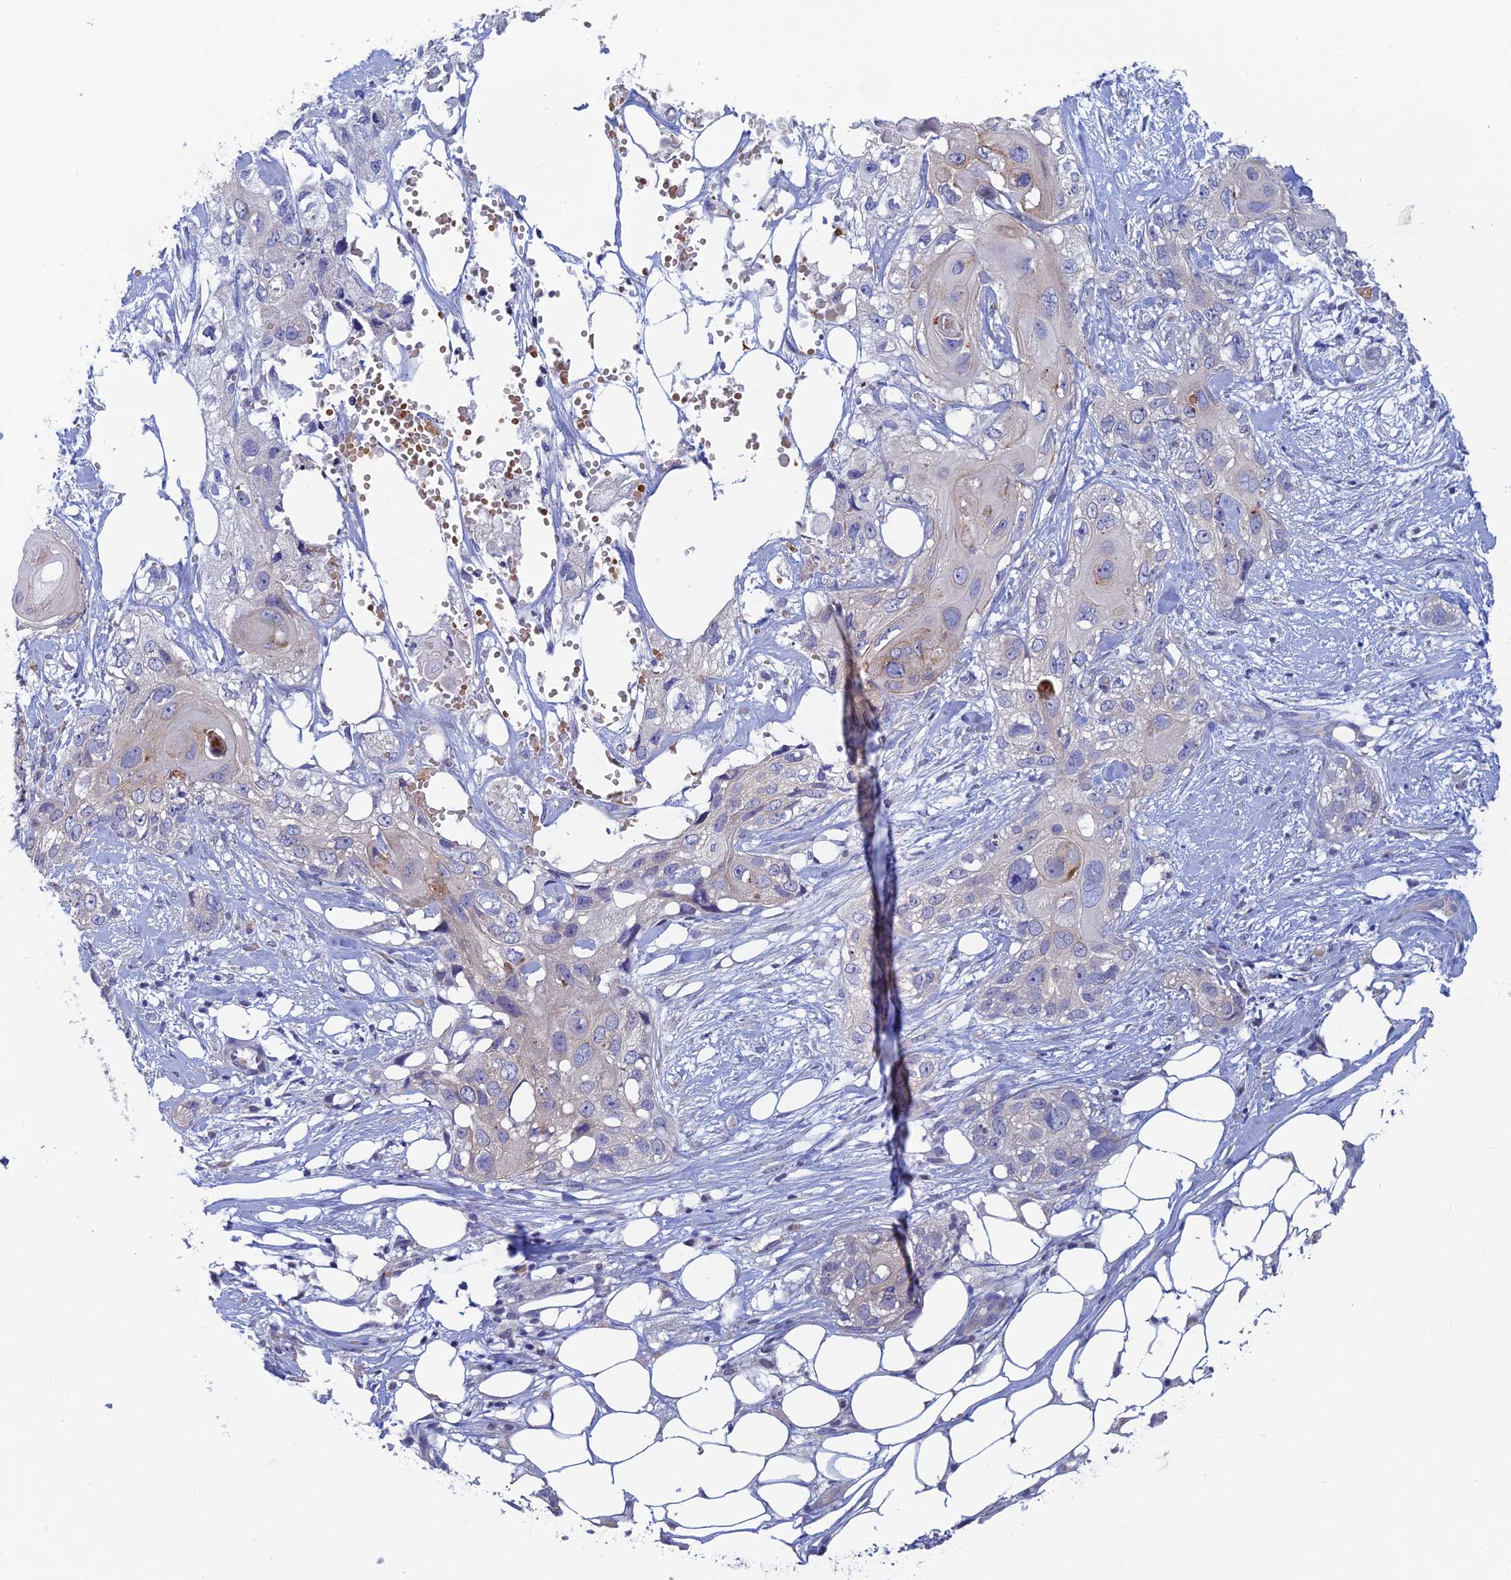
{"staining": {"intensity": "negative", "quantity": "none", "location": "none"}, "tissue": "skin cancer", "cell_type": "Tumor cells", "image_type": "cancer", "snomed": [{"axis": "morphology", "description": "Normal tissue, NOS"}, {"axis": "morphology", "description": "Squamous cell carcinoma, NOS"}, {"axis": "topography", "description": "Skin"}], "caption": "The photomicrograph demonstrates no significant expression in tumor cells of squamous cell carcinoma (skin). (DAB immunohistochemistry visualized using brightfield microscopy, high magnification).", "gene": "GIPC1", "patient": {"sex": "male", "age": 72}}